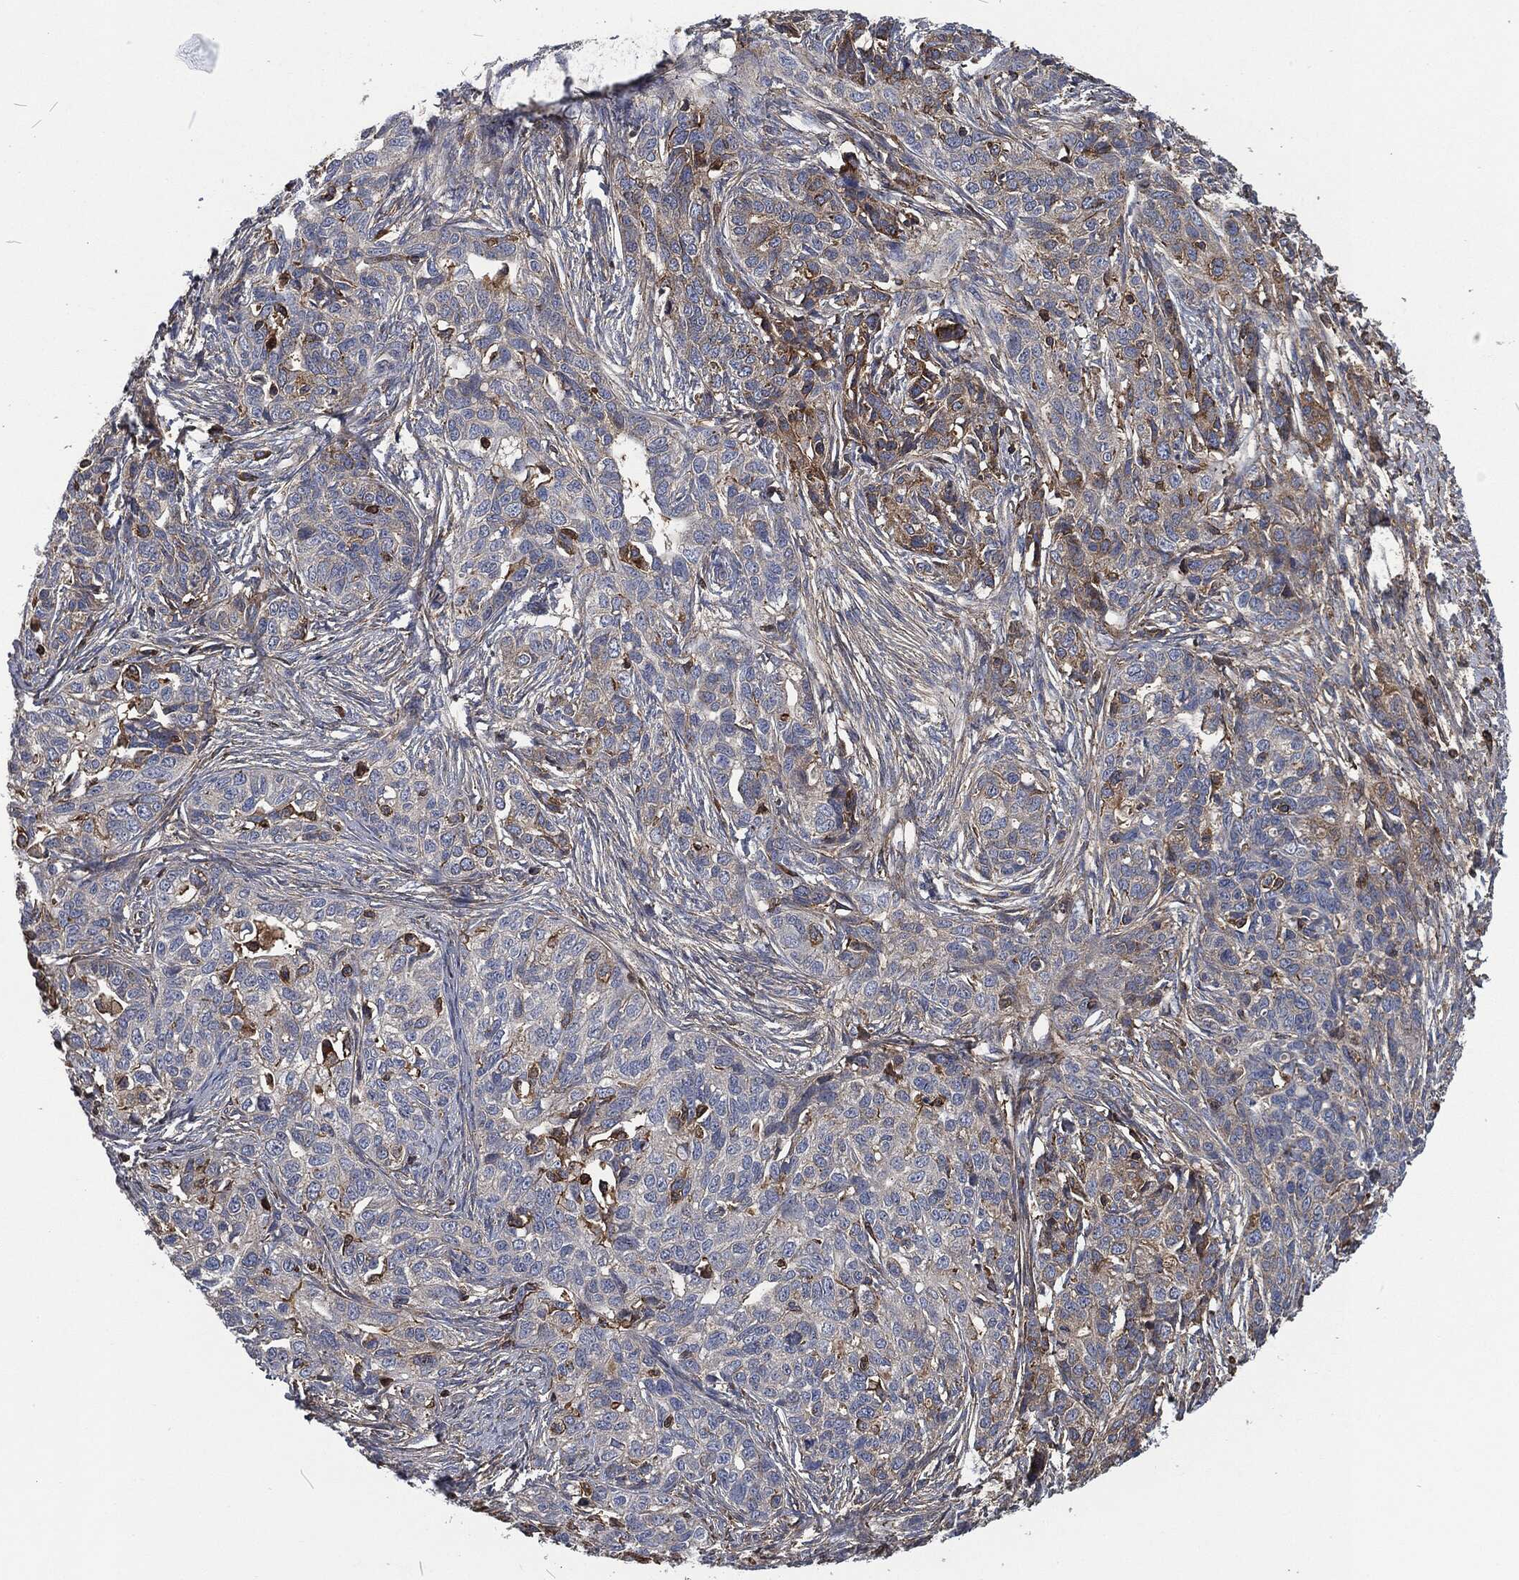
{"staining": {"intensity": "negative", "quantity": "none", "location": "none"}, "tissue": "ovarian cancer", "cell_type": "Tumor cells", "image_type": "cancer", "snomed": [{"axis": "morphology", "description": "Cystadenocarcinoma, serous, NOS"}, {"axis": "topography", "description": "Ovary"}], "caption": "Tumor cells are negative for brown protein staining in ovarian cancer (serous cystadenocarcinoma).", "gene": "LGALS9", "patient": {"sex": "female", "age": 71}}